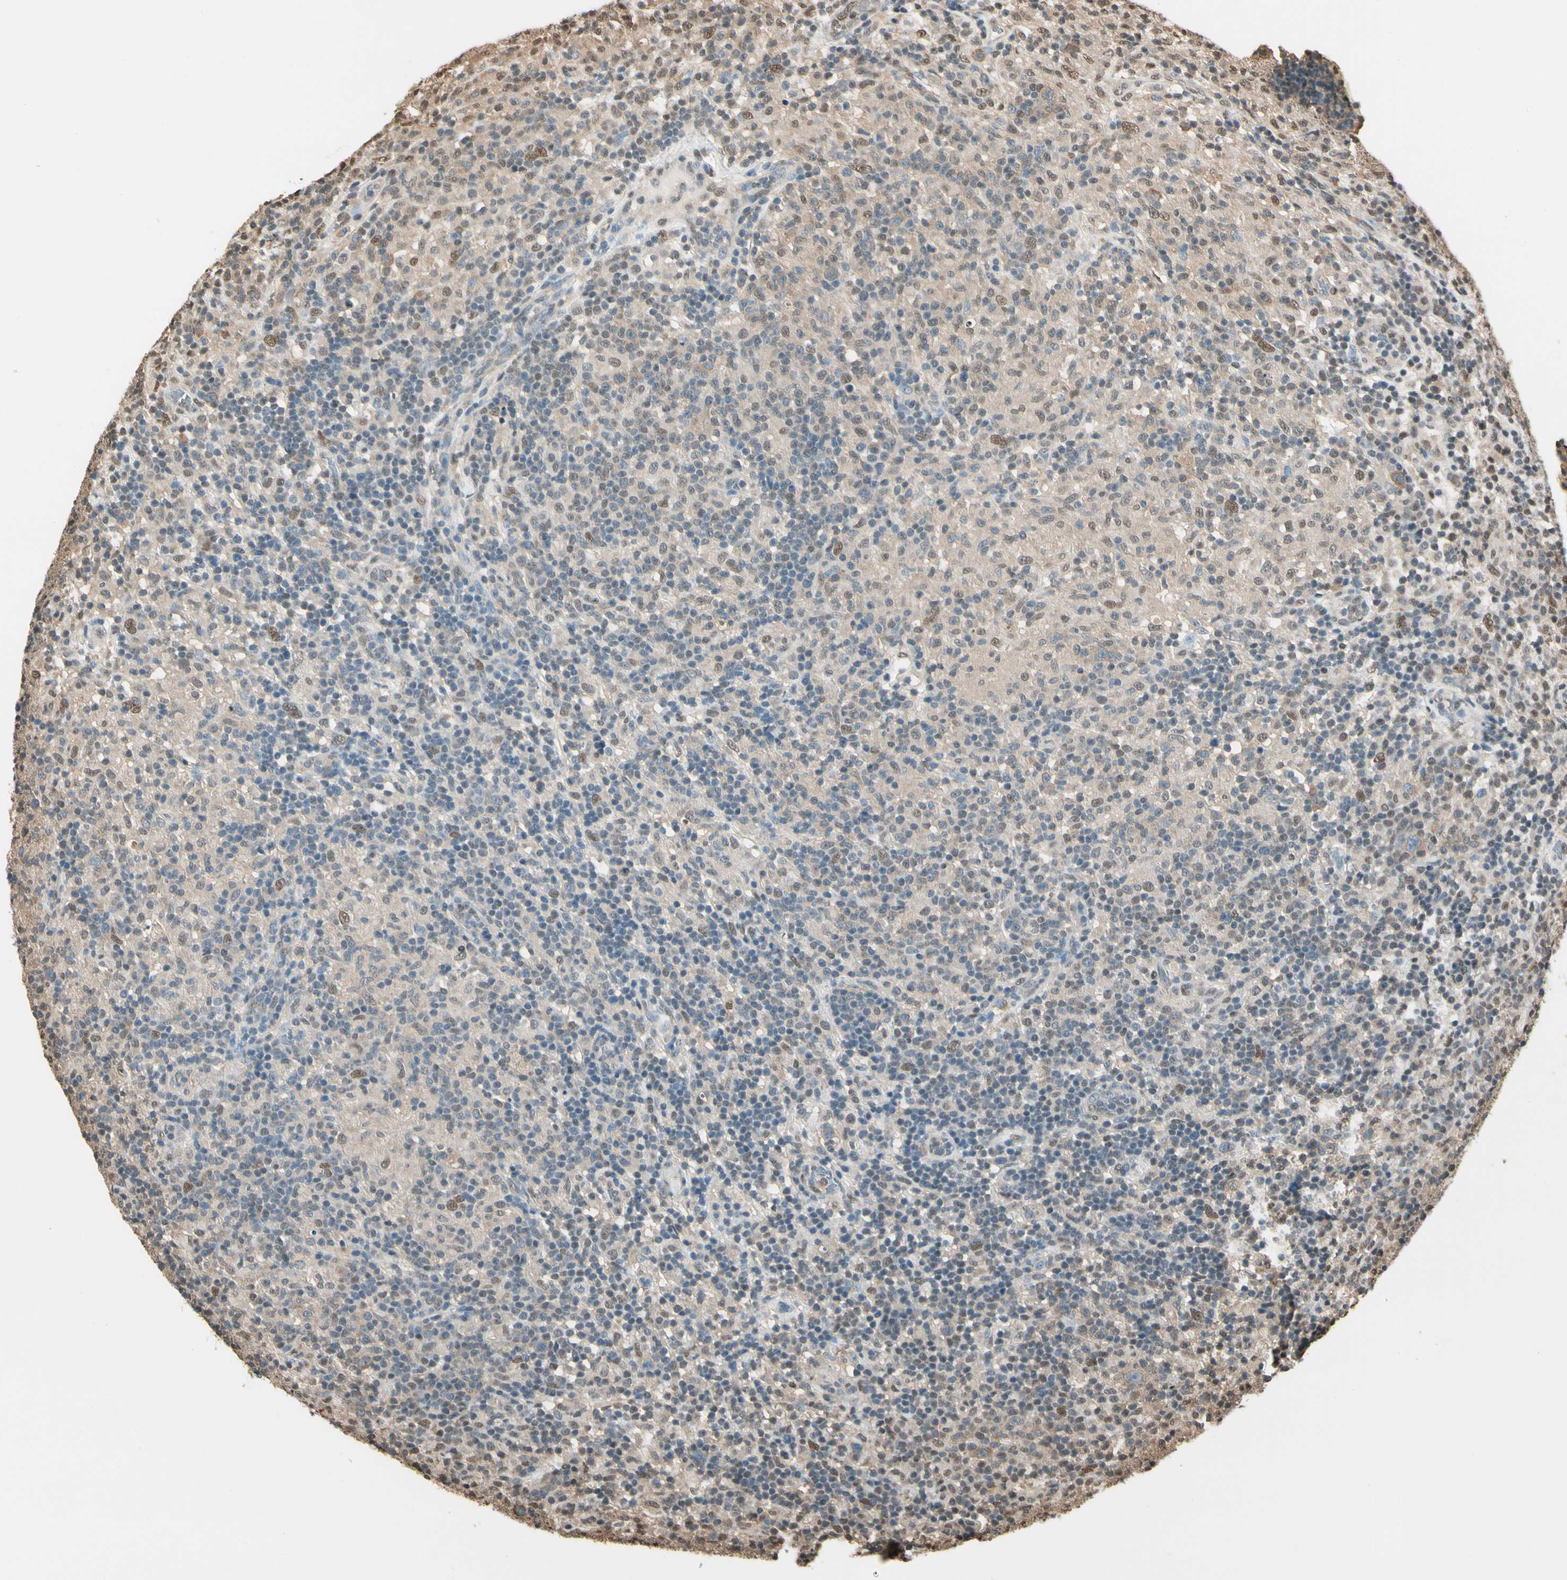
{"staining": {"intensity": "weak", "quantity": ">75%", "location": "cytoplasmic/membranous"}, "tissue": "lymphoma", "cell_type": "Tumor cells", "image_type": "cancer", "snomed": [{"axis": "morphology", "description": "Hodgkin's disease, NOS"}, {"axis": "topography", "description": "Lymph node"}], "caption": "About >75% of tumor cells in human lymphoma demonstrate weak cytoplasmic/membranous protein expression as visualized by brown immunohistochemical staining.", "gene": "PNCK", "patient": {"sex": "male", "age": 70}}